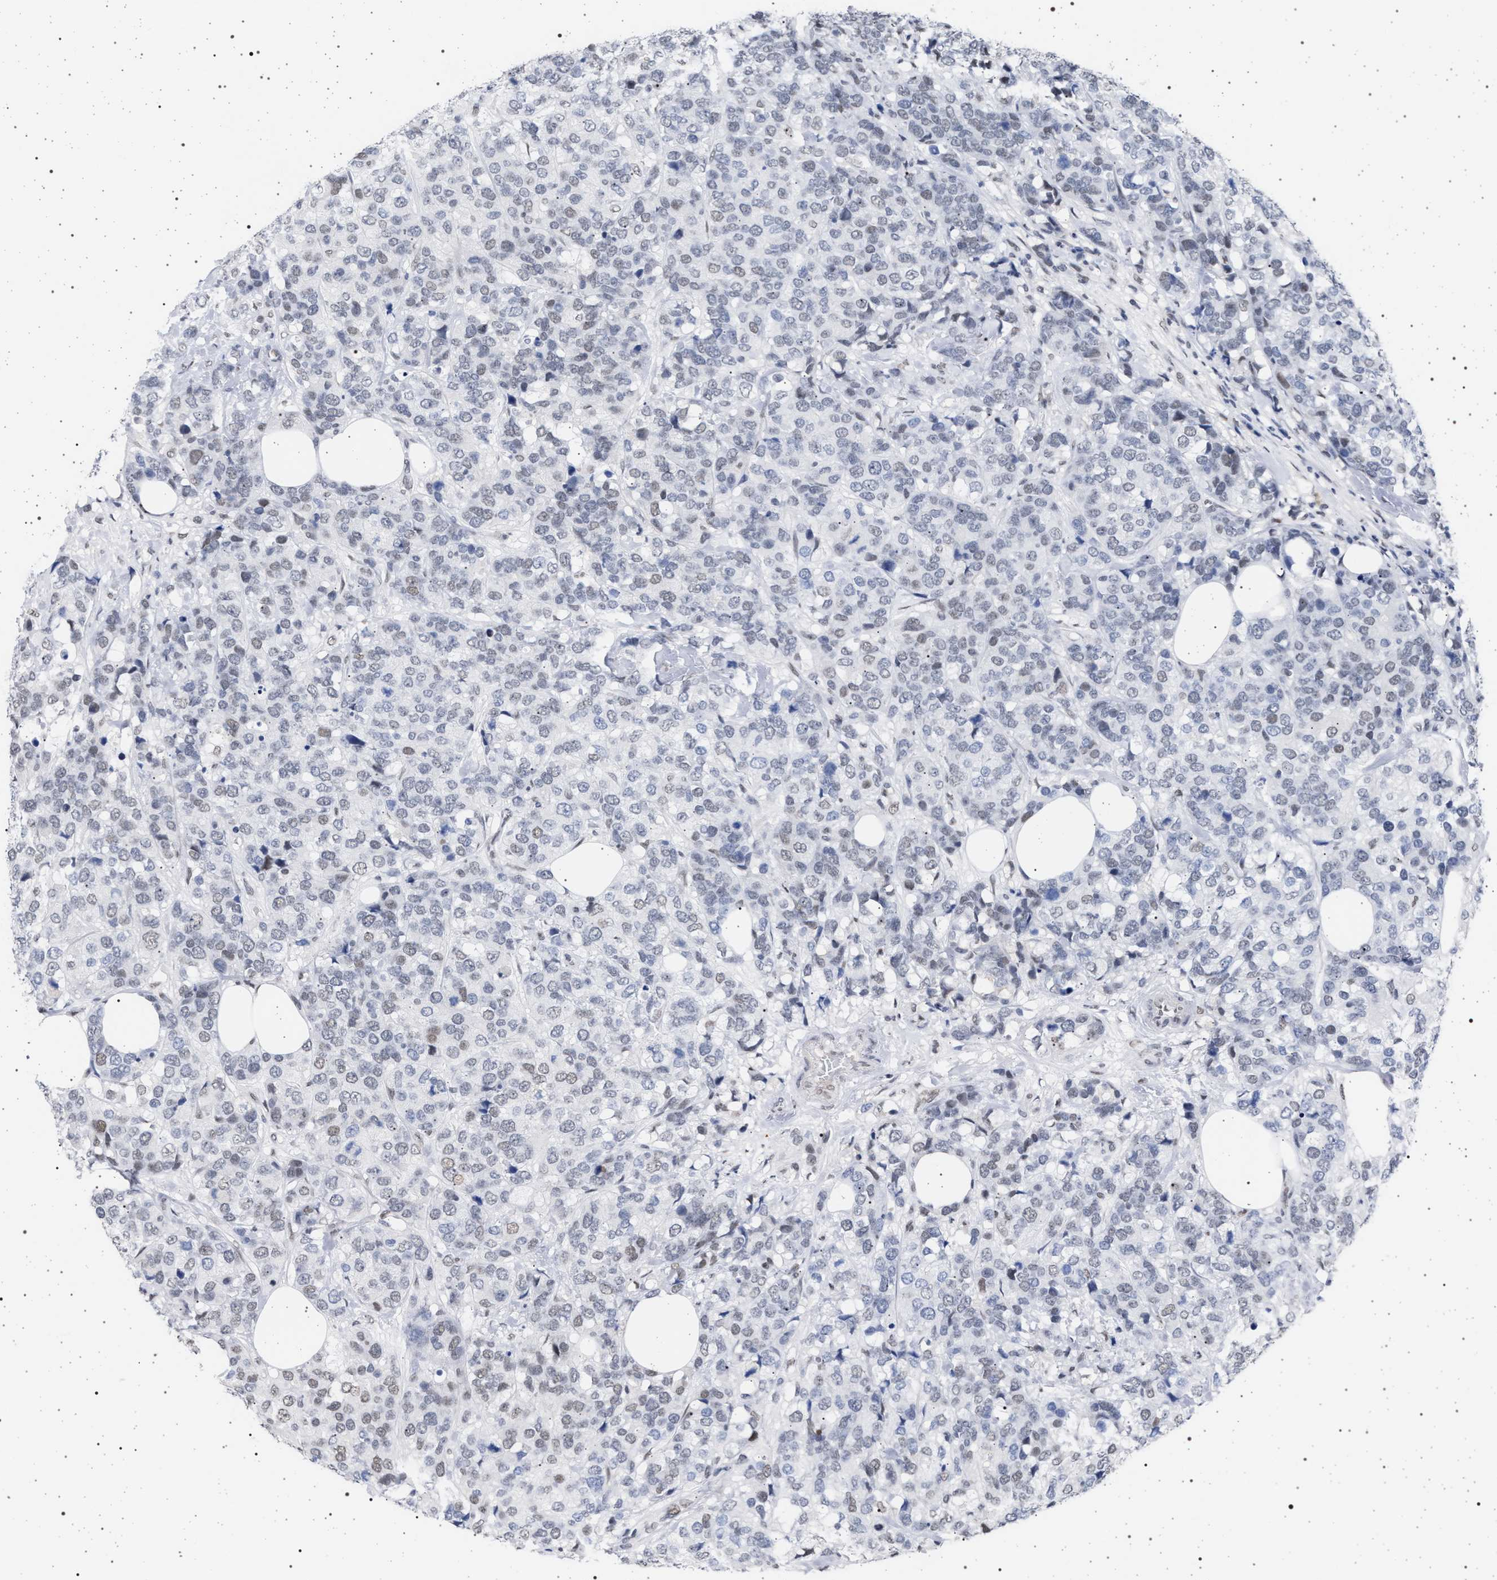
{"staining": {"intensity": "weak", "quantity": "<25%", "location": "nuclear"}, "tissue": "breast cancer", "cell_type": "Tumor cells", "image_type": "cancer", "snomed": [{"axis": "morphology", "description": "Lobular carcinoma"}, {"axis": "topography", "description": "Breast"}], "caption": "The image exhibits no significant positivity in tumor cells of breast cancer.", "gene": "PHF12", "patient": {"sex": "female", "age": 59}}